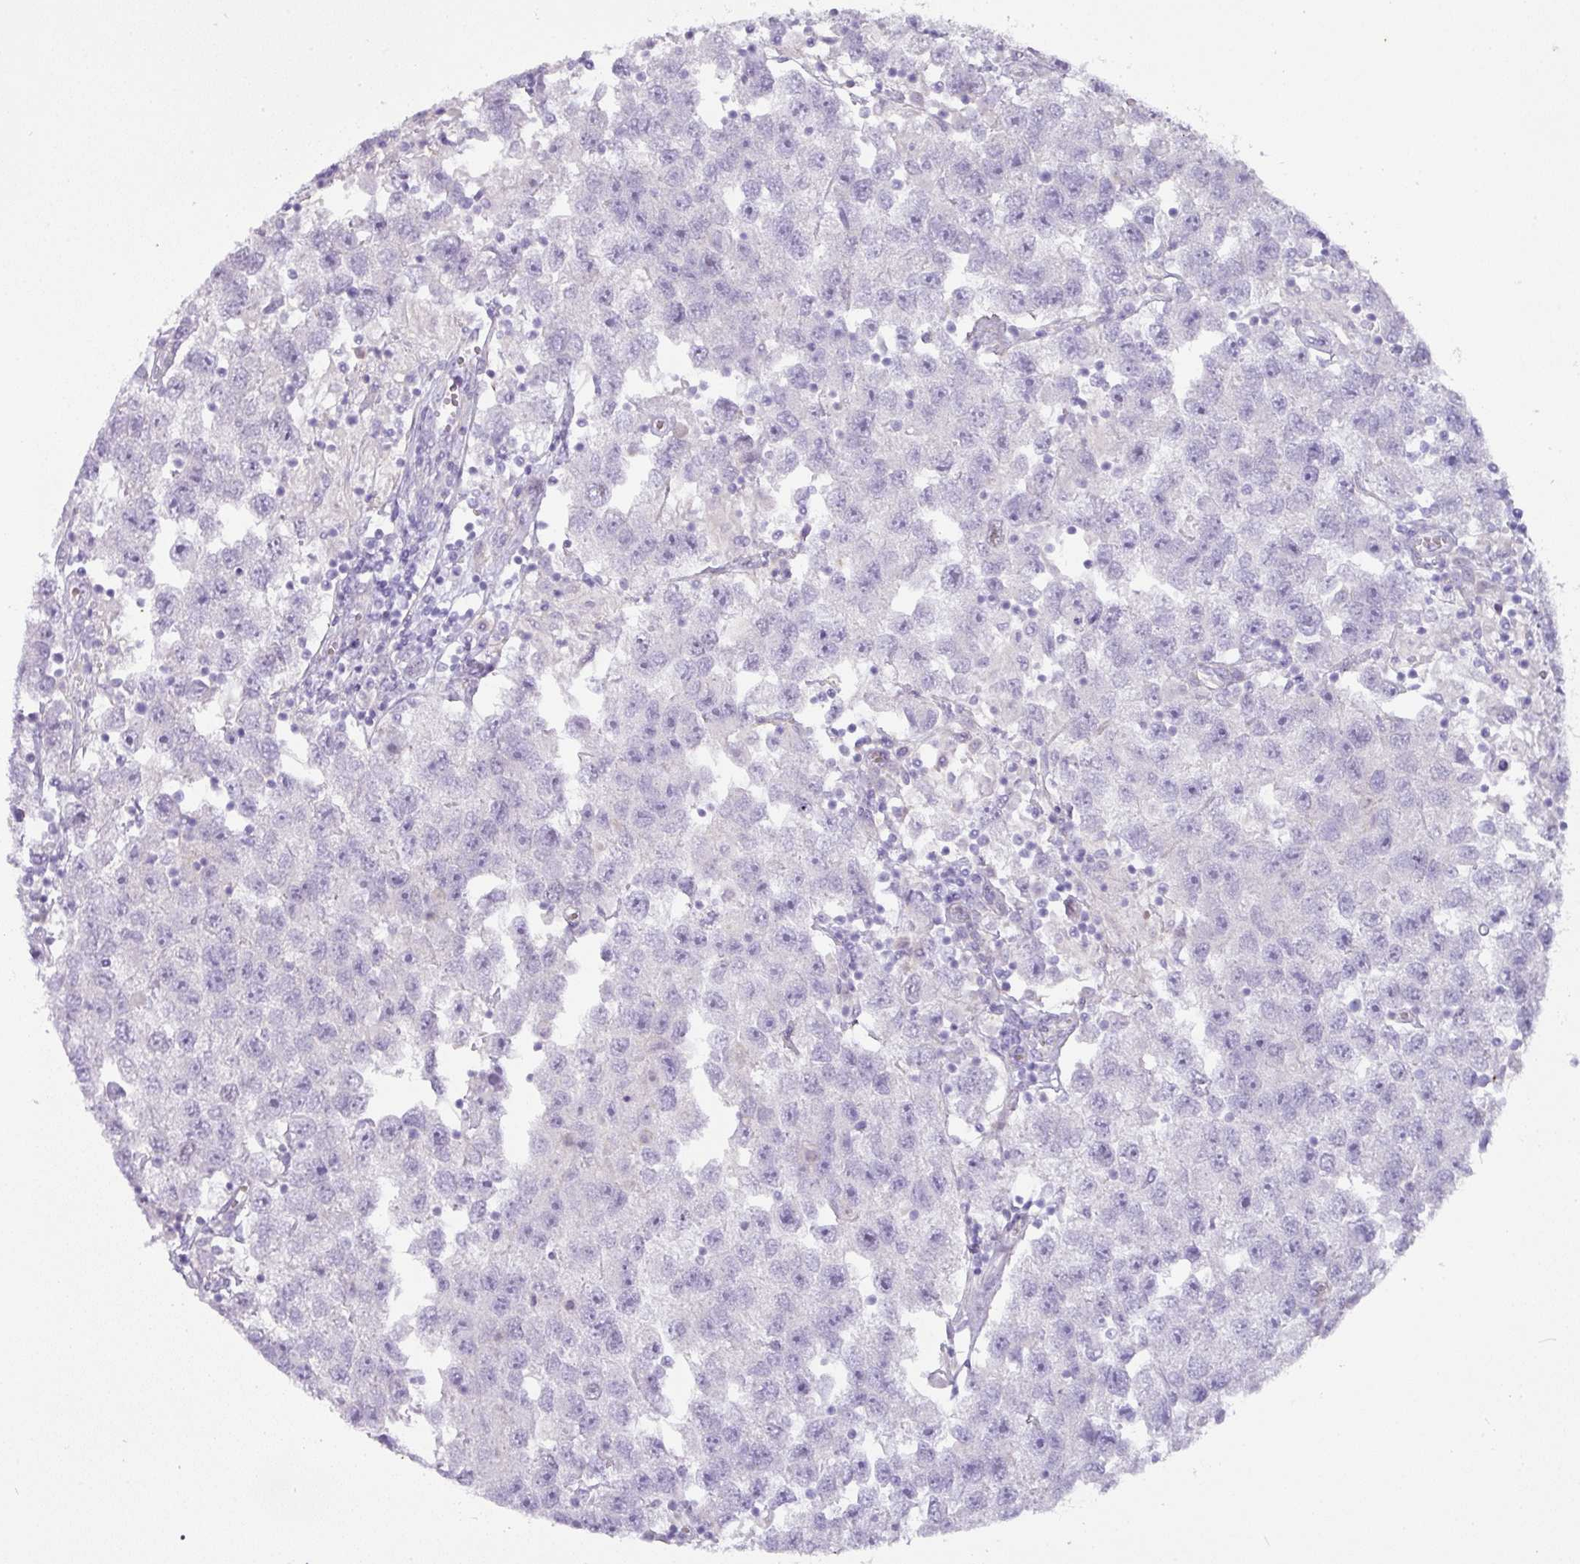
{"staining": {"intensity": "negative", "quantity": "none", "location": "none"}, "tissue": "testis cancer", "cell_type": "Tumor cells", "image_type": "cancer", "snomed": [{"axis": "morphology", "description": "Seminoma, NOS"}, {"axis": "topography", "description": "Testis"}], "caption": "A high-resolution micrograph shows immunohistochemistry (IHC) staining of testis seminoma, which reveals no significant staining in tumor cells. (DAB (3,3'-diaminobenzidine) immunohistochemistry (IHC), high magnification).", "gene": "OR52N1", "patient": {"sex": "male", "age": 26}}